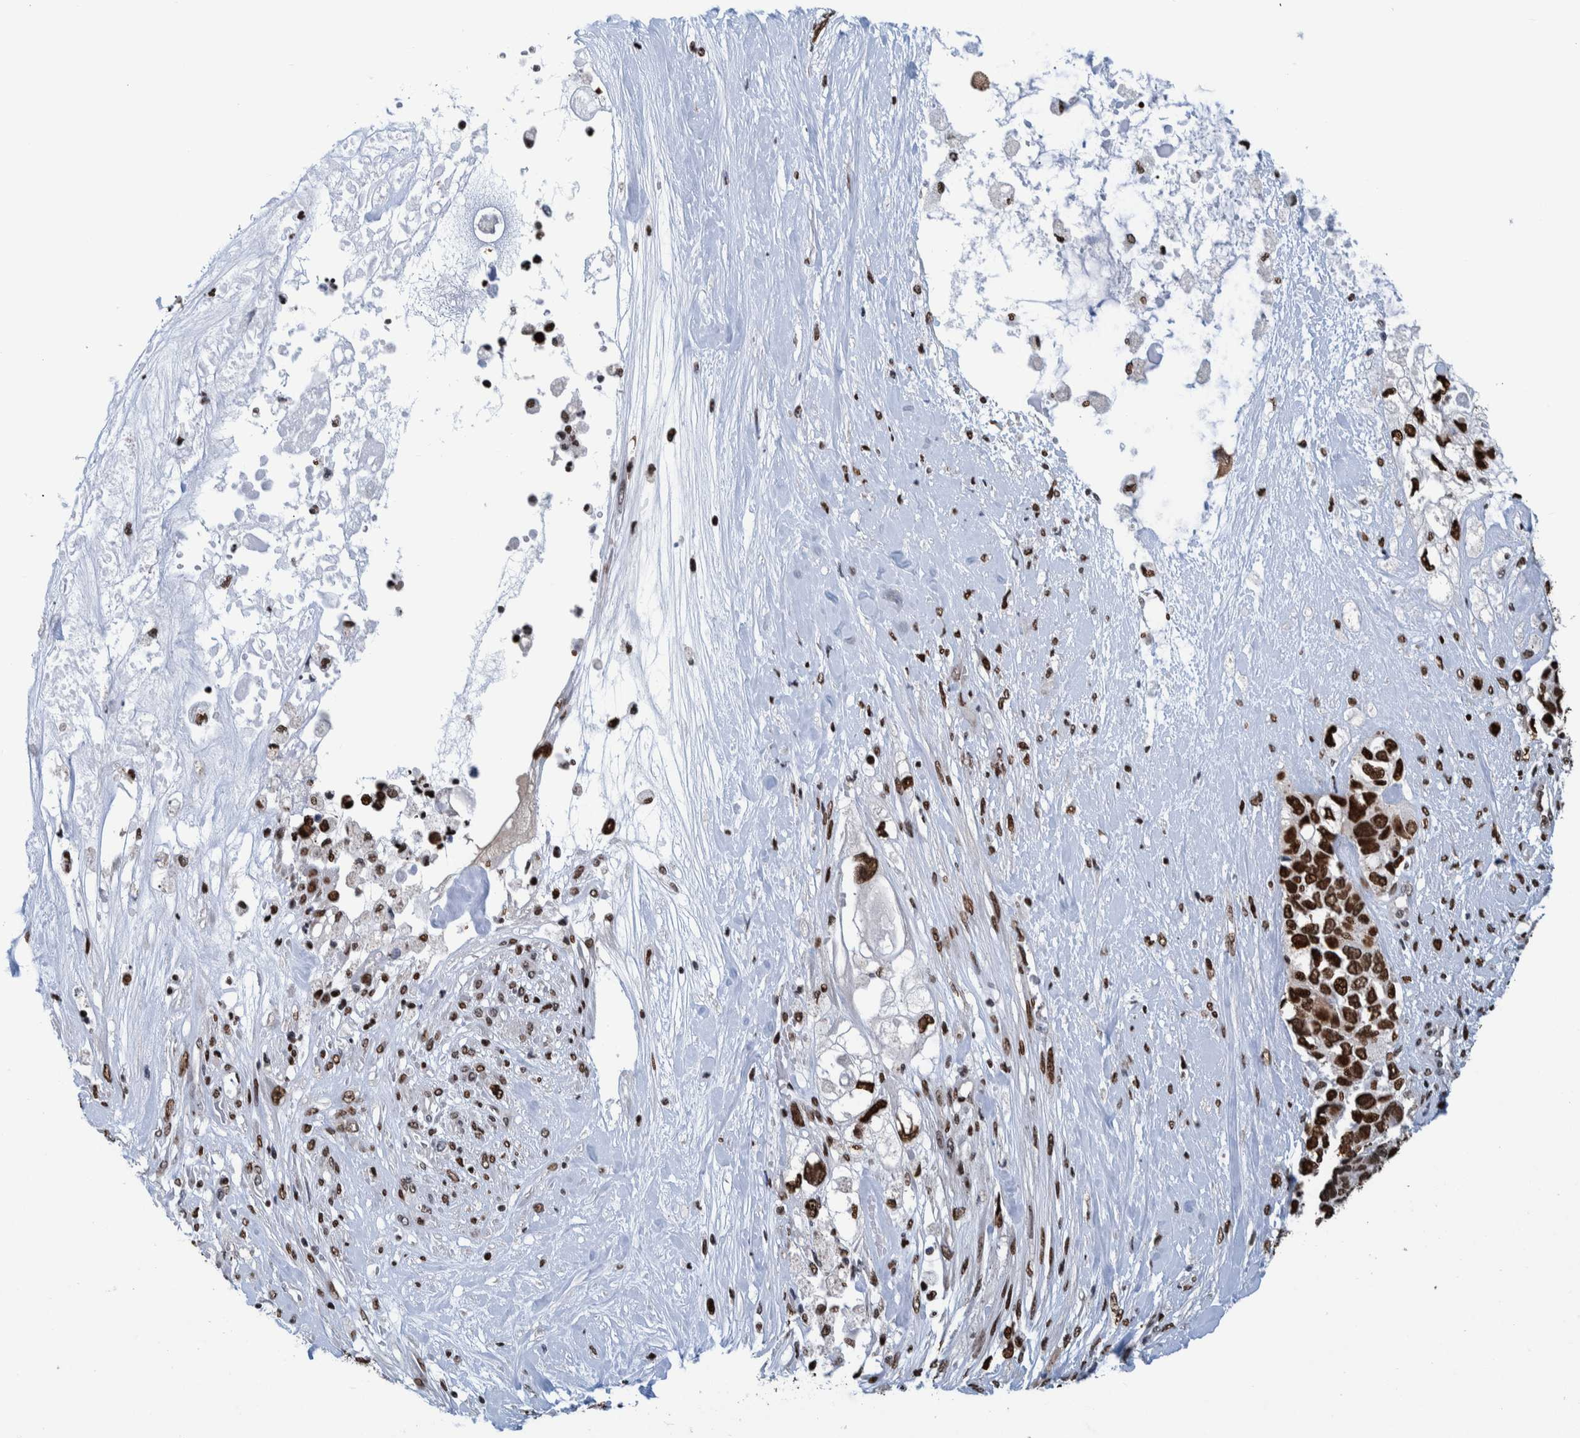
{"staining": {"intensity": "strong", "quantity": ">75%", "location": "nuclear"}, "tissue": "pancreatic cancer", "cell_type": "Tumor cells", "image_type": "cancer", "snomed": [{"axis": "morphology", "description": "Adenocarcinoma, NOS"}, {"axis": "topography", "description": "Pancreas"}], "caption": "Approximately >75% of tumor cells in human adenocarcinoma (pancreatic) demonstrate strong nuclear protein staining as visualized by brown immunohistochemical staining.", "gene": "HEATR9", "patient": {"sex": "female", "age": 56}}